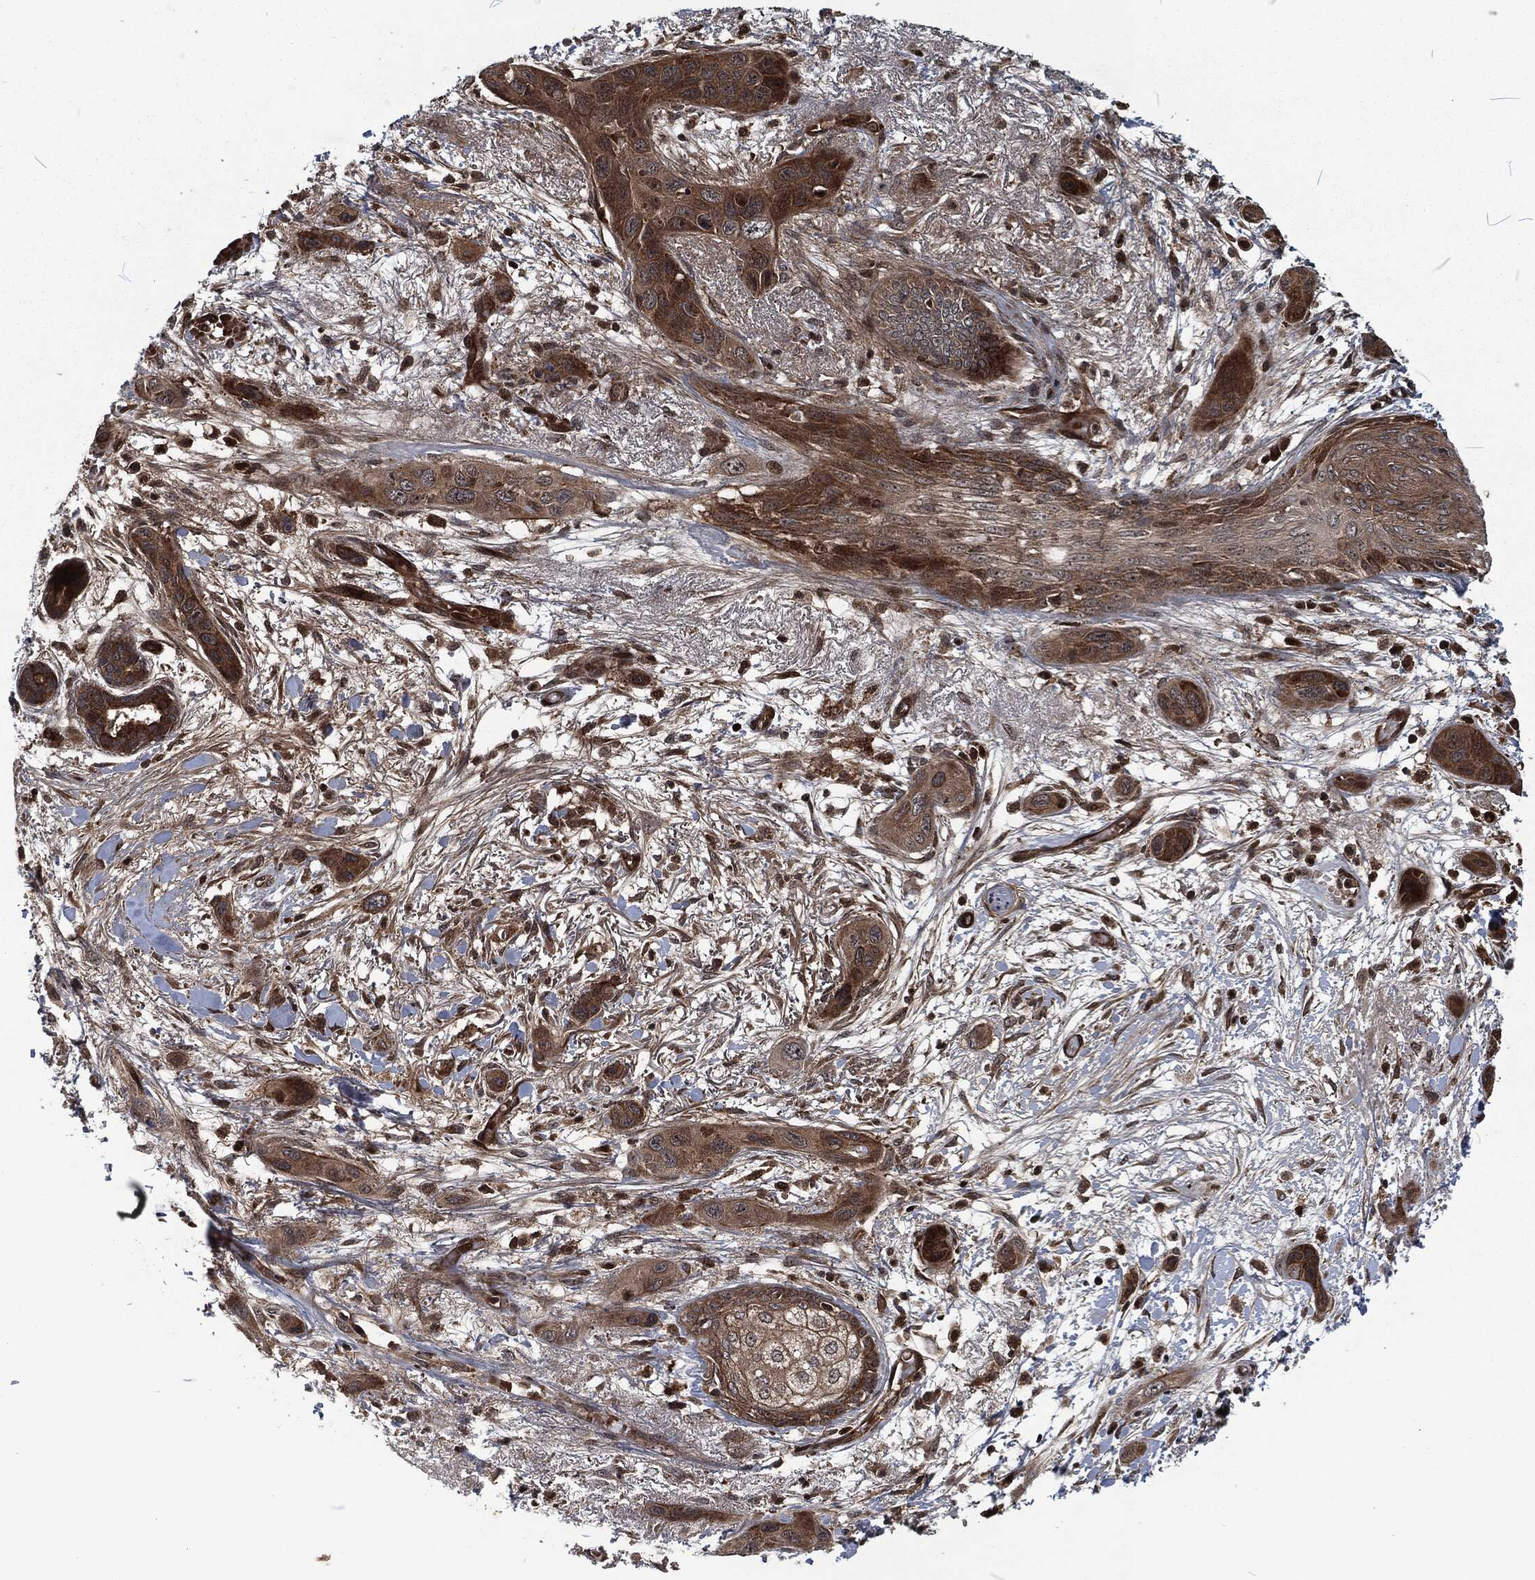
{"staining": {"intensity": "moderate", "quantity": "25%-75%", "location": "cytoplasmic/membranous"}, "tissue": "skin cancer", "cell_type": "Tumor cells", "image_type": "cancer", "snomed": [{"axis": "morphology", "description": "Squamous cell carcinoma, NOS"}, {"axis": "topography", "description": "Skin"}], "caption": "A medium amount of moderate cytoplasmic/membranous expression is present in approximately 25%-75% of tumor cells in skin cancer (squamous cell carcinoma) tissue.", "gene": "CMPK2", "patient": {"sex": "male", "age": 79}}